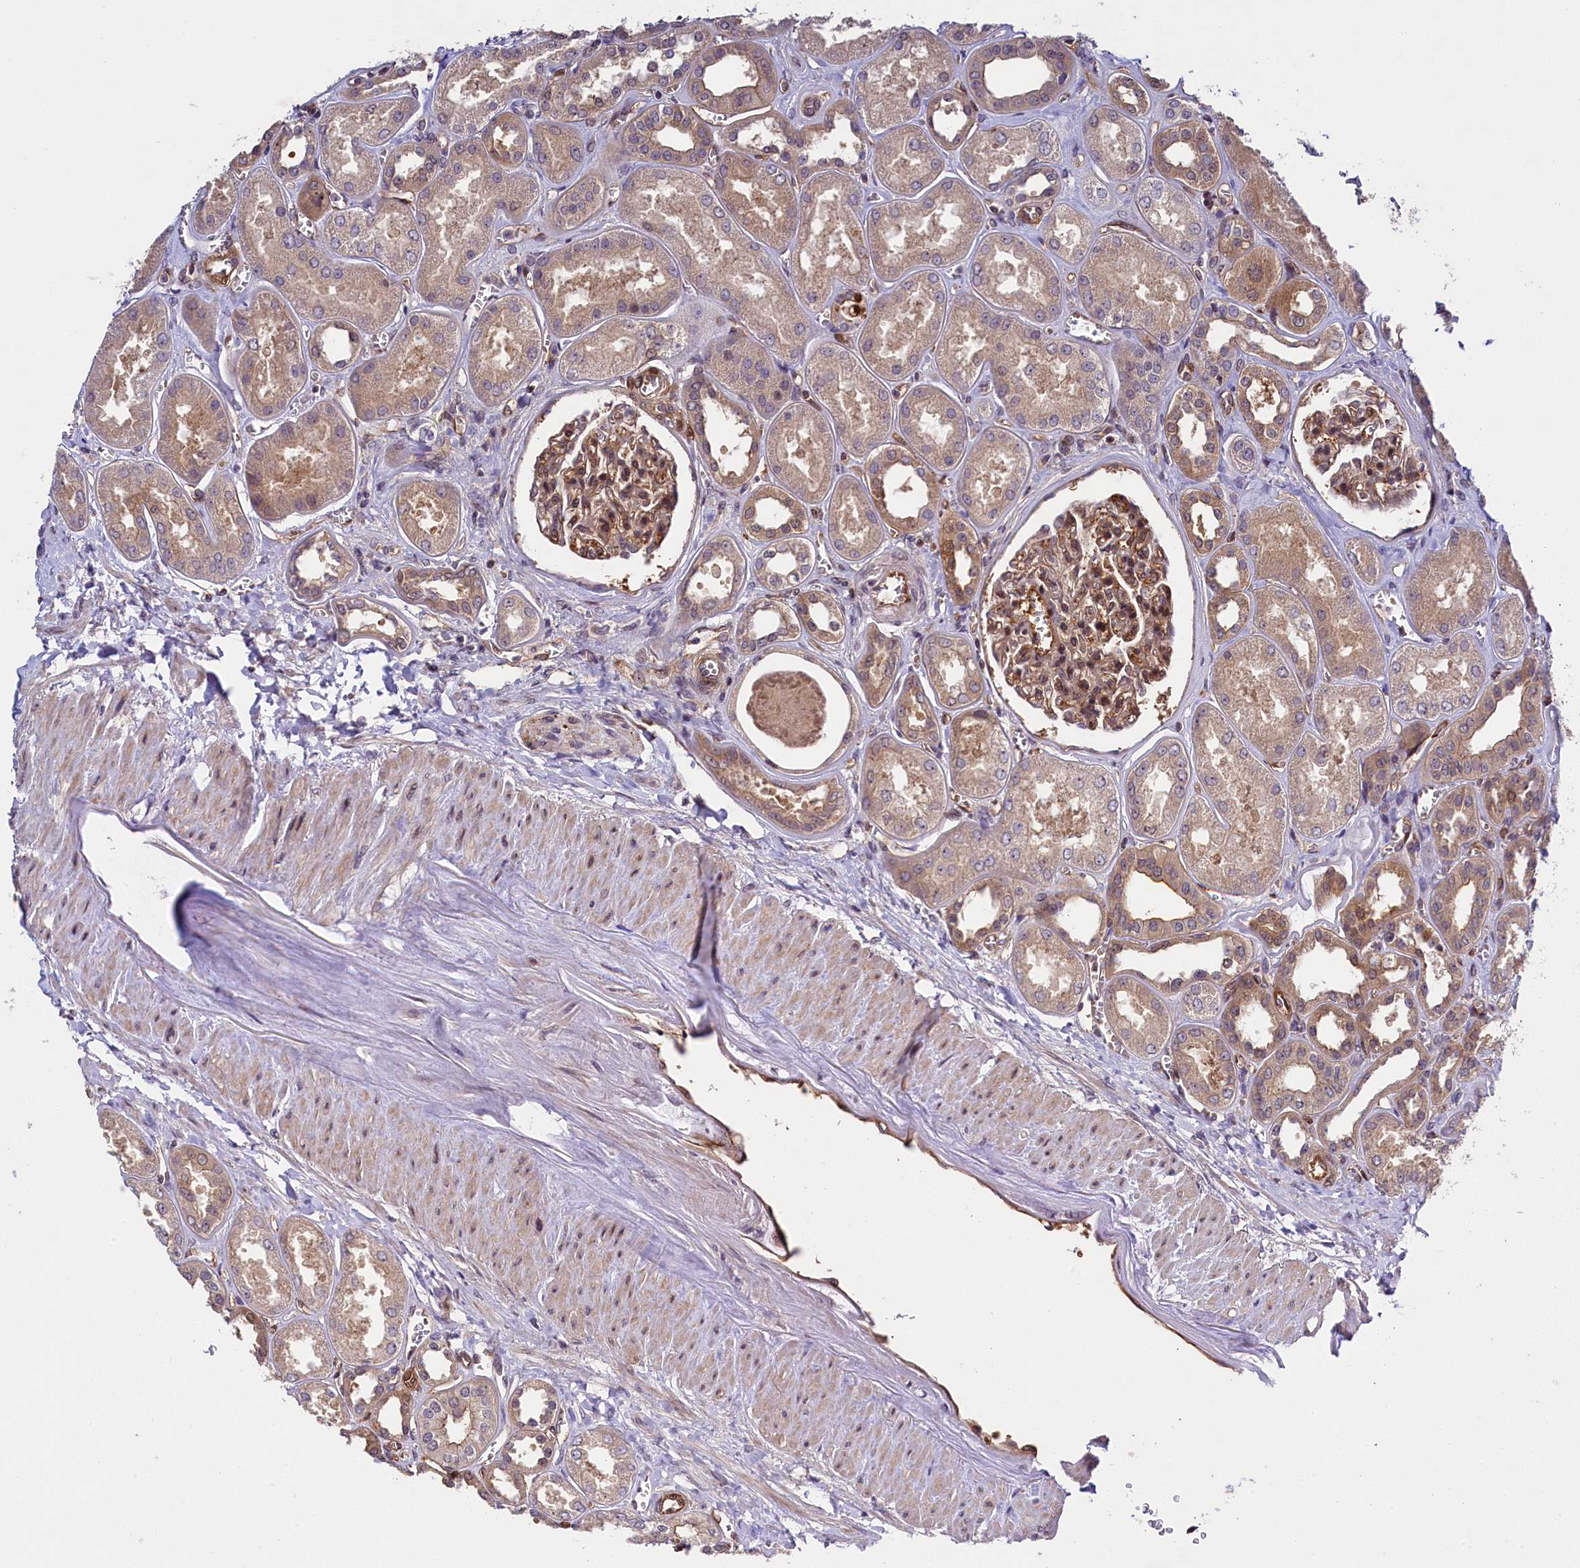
{"staining": {"intensity": "moderate", "quantity": ">75%", "location": "cytoplasmic/membranous,nuclear"}, "tissue": "kidney", "cell_type": "Cells in glomeruli", "image_type": "normal", "snomed": [{"axis": "morphology", "description": "Normal tissue, NOS"}, {"axis": "morphology", "description": "Adenocarcinoma, NOS"}, {"axis": "topography", "description": "Kidney"}], "caption": "A high-resolution image shows IHC staining of unremarkable kidney, which demonstrates moderate cytoplasmic/membranous,nuclear positivity in about >75% of cells in glomeruli.", "gene": "SNRK", "patient": {"sex": "female", "age": 68}}